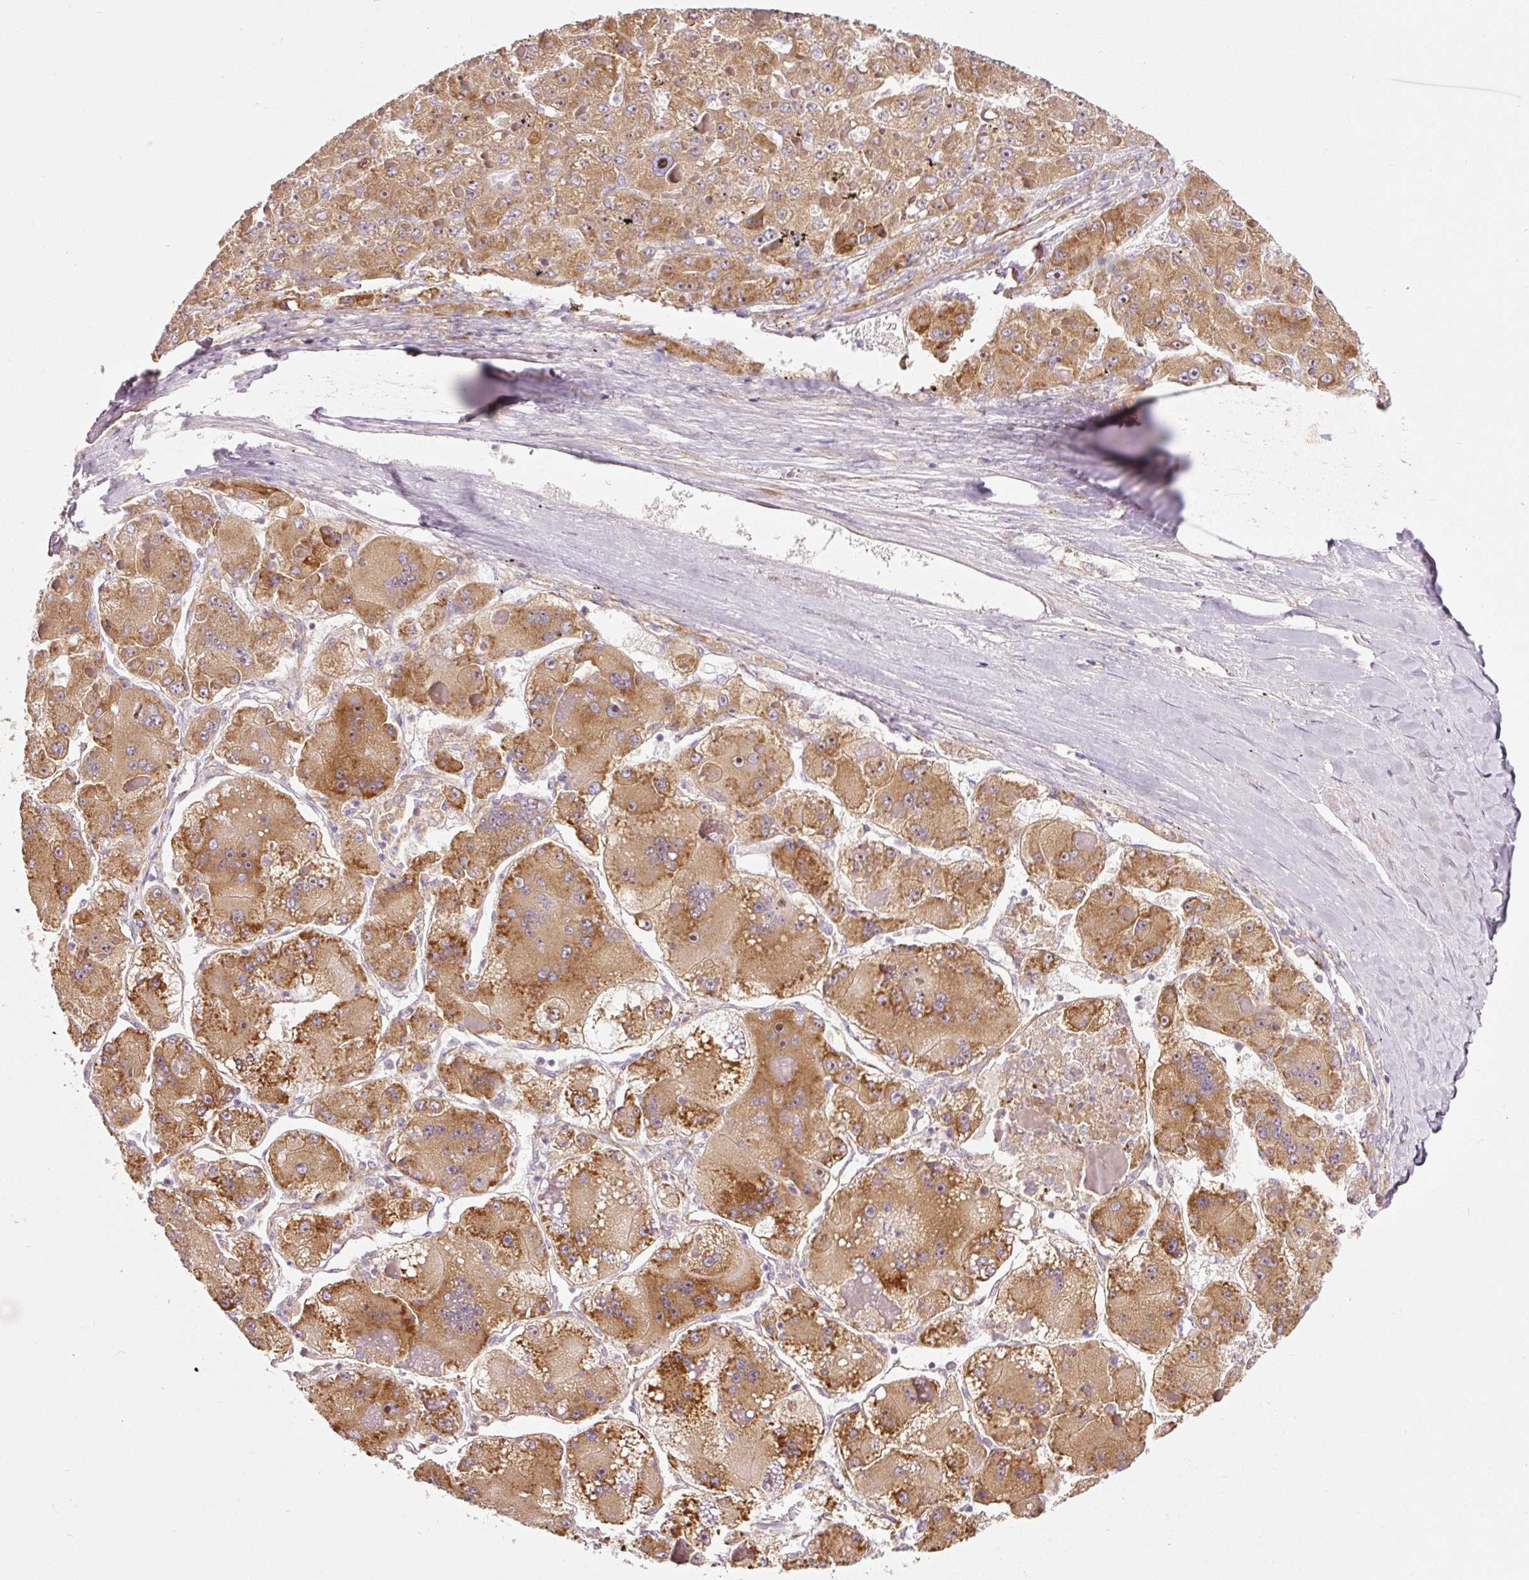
{"staining": {"intensity": "moderate", "quantity": ">75%", "location": "cytoplasmic/membranous"}, "tissue": "liver cancer", "cell_type": "Tumor cells", "image_type": "cancer", "snomed": [{"axis": "morphology", "description": "Carcinoma, Hepatocellular, NOS"}, {"axis": "topography", "description": "Liver"}], "caption": "A brown stain shows moderate cytoplasmic/membranous expression of a protein in human liver hepatocellular carcinoma tumor cells.", "gene": "RPL10A", "patient": {"sex": "female", "age": 73}}